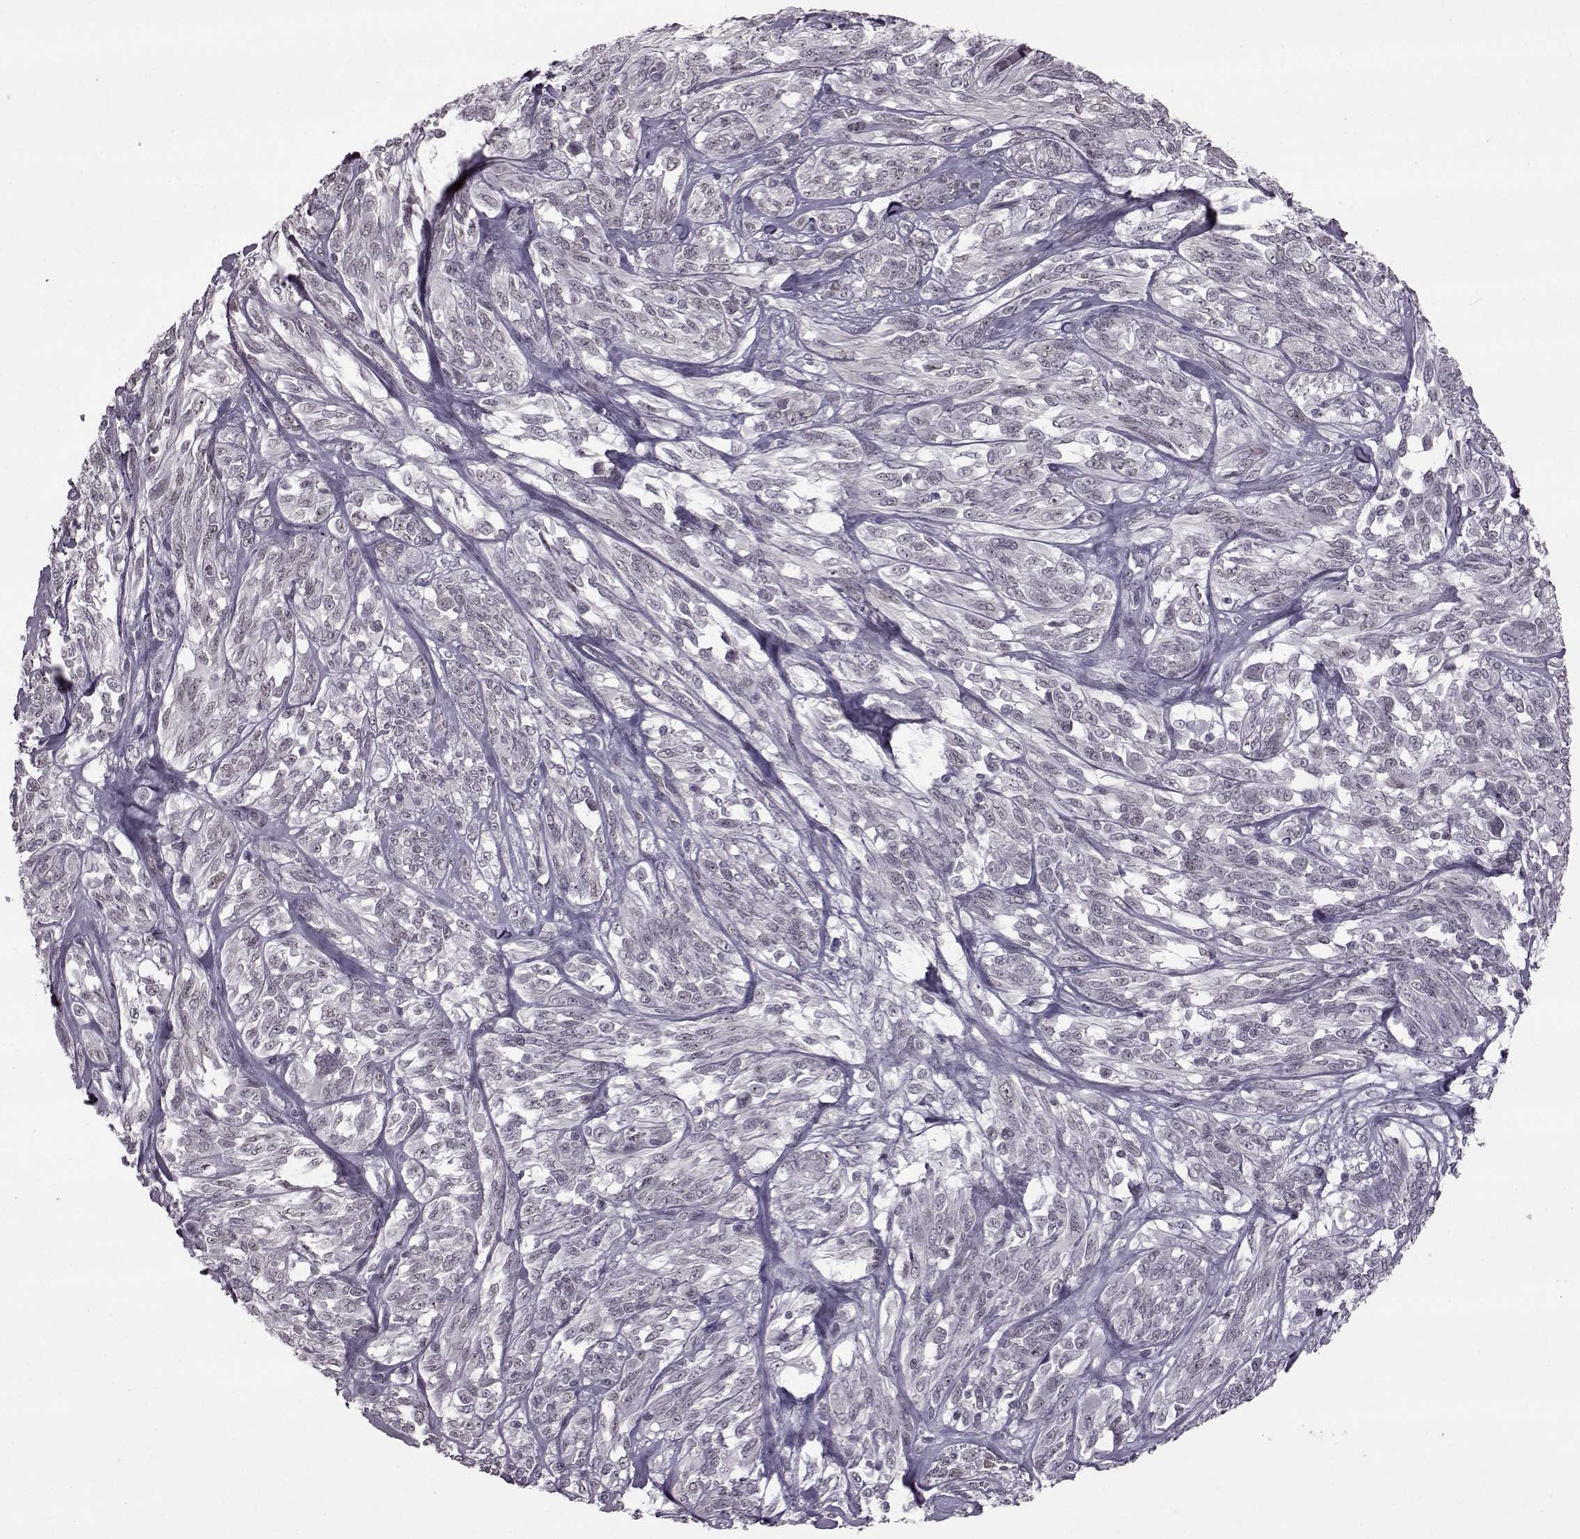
{"staining": {"intensity": "negative", "quantity": "none", "location": "none"}, "tissue": "melanoma", "cell_type": "Tumor cells", "image_type": "cancer", "snomed": [{"axis": "morphology", "description": "Malignant melanoma, NOS"}, {"axis": "topography", "description": "Skin"}], "caption": "A histopathology image of melanoma stained for a protein exhibits no brown staining in tumor cells.", "gene": "SLC28A2", "patient": {"sex": "female", "age": 91}}